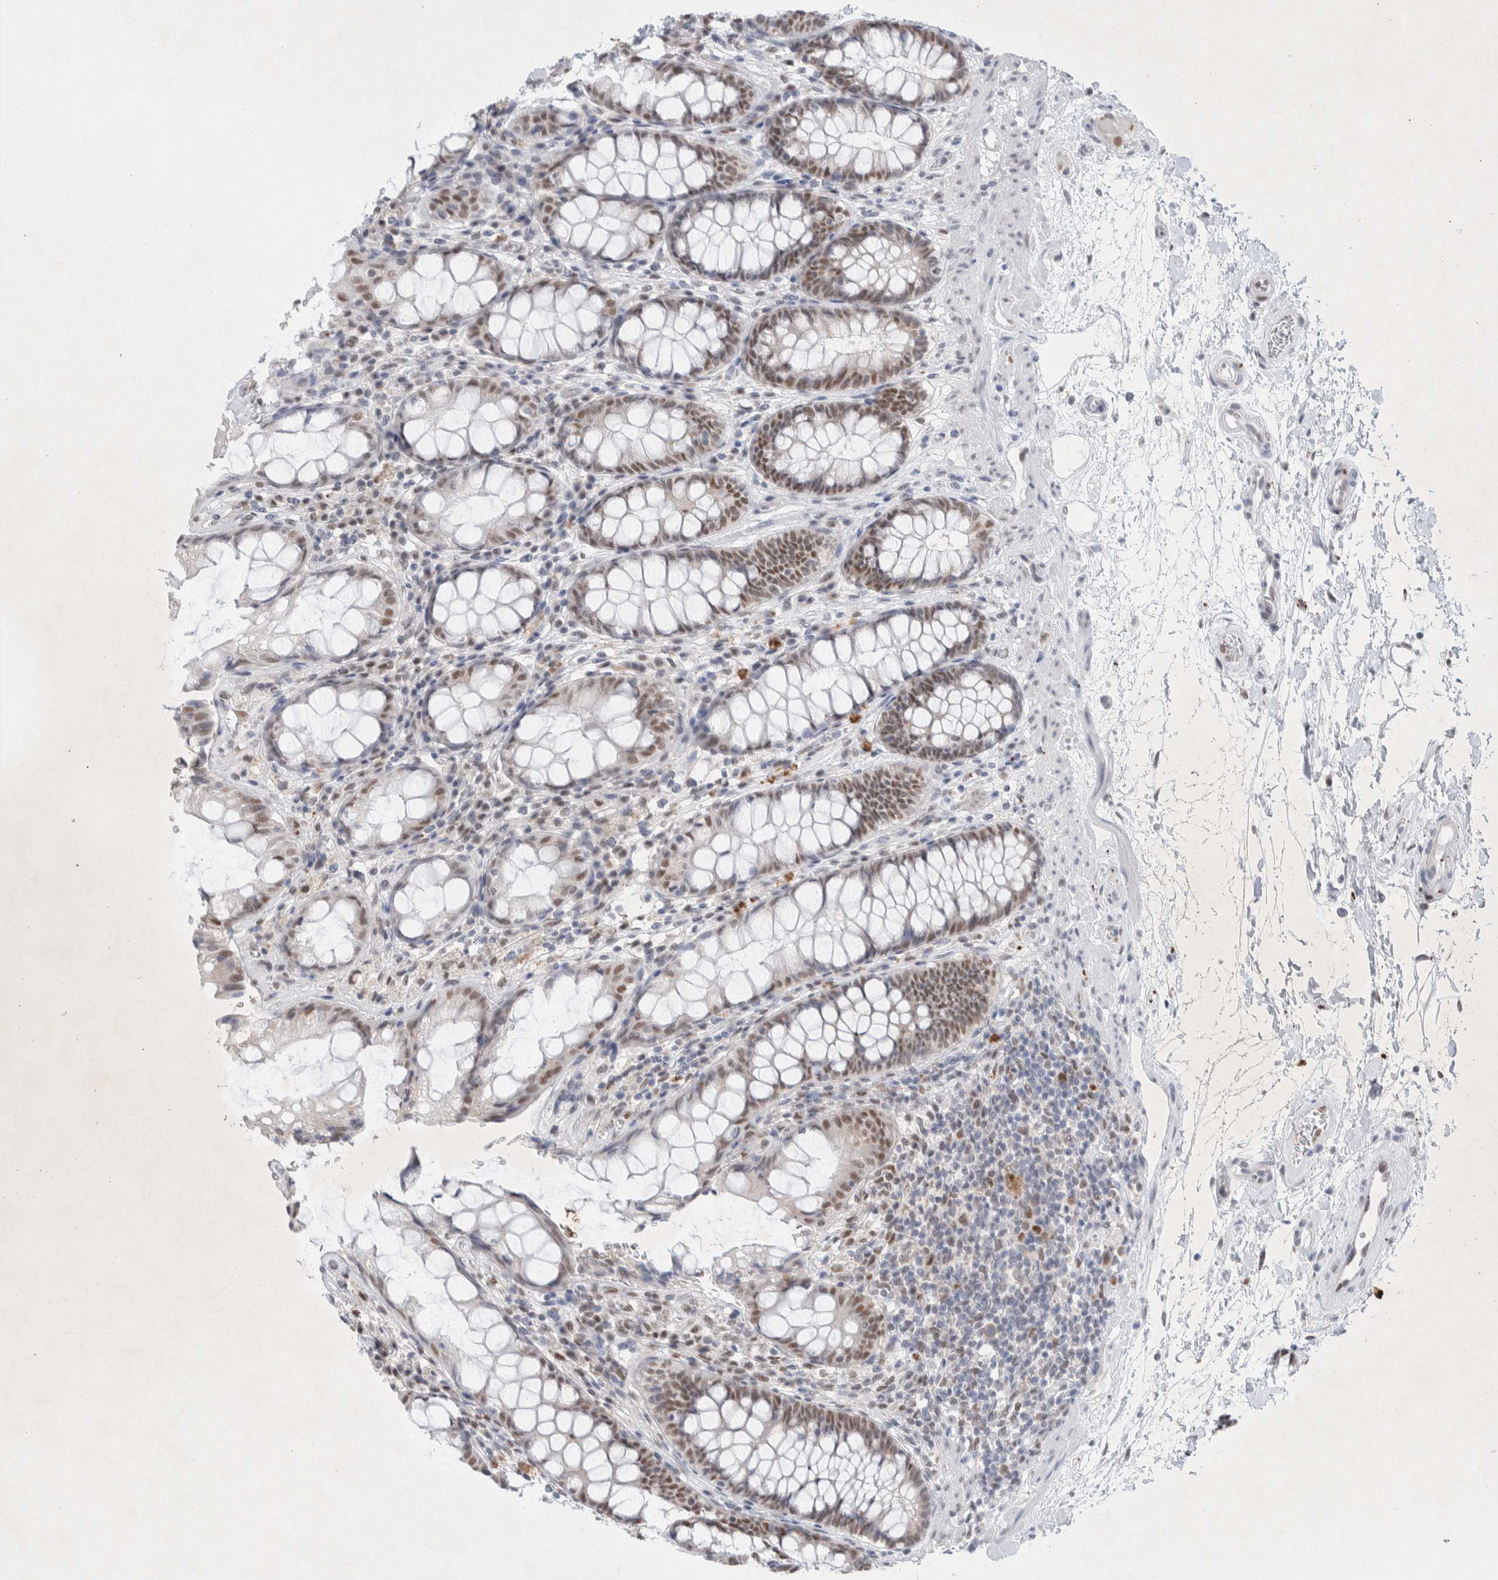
{"staining": {"intensity": "weak", "quantity": "25%-75%", "location": "nuclear"}, "tissue": "rectum", "cell_type": "Glandular cells", "image_type": "normal", "snomed": [{"axis": "morphology", "description": "Normal tissue, NOS"}, {"axis": "topography", "description": "Rectum"}], "caption": "Glandular cells reveal weak nuclear staining in about 25%-75% of cells in normal rectum.", "gene": "PRMT1", "patient": {"sex": "male", "age": 64}}